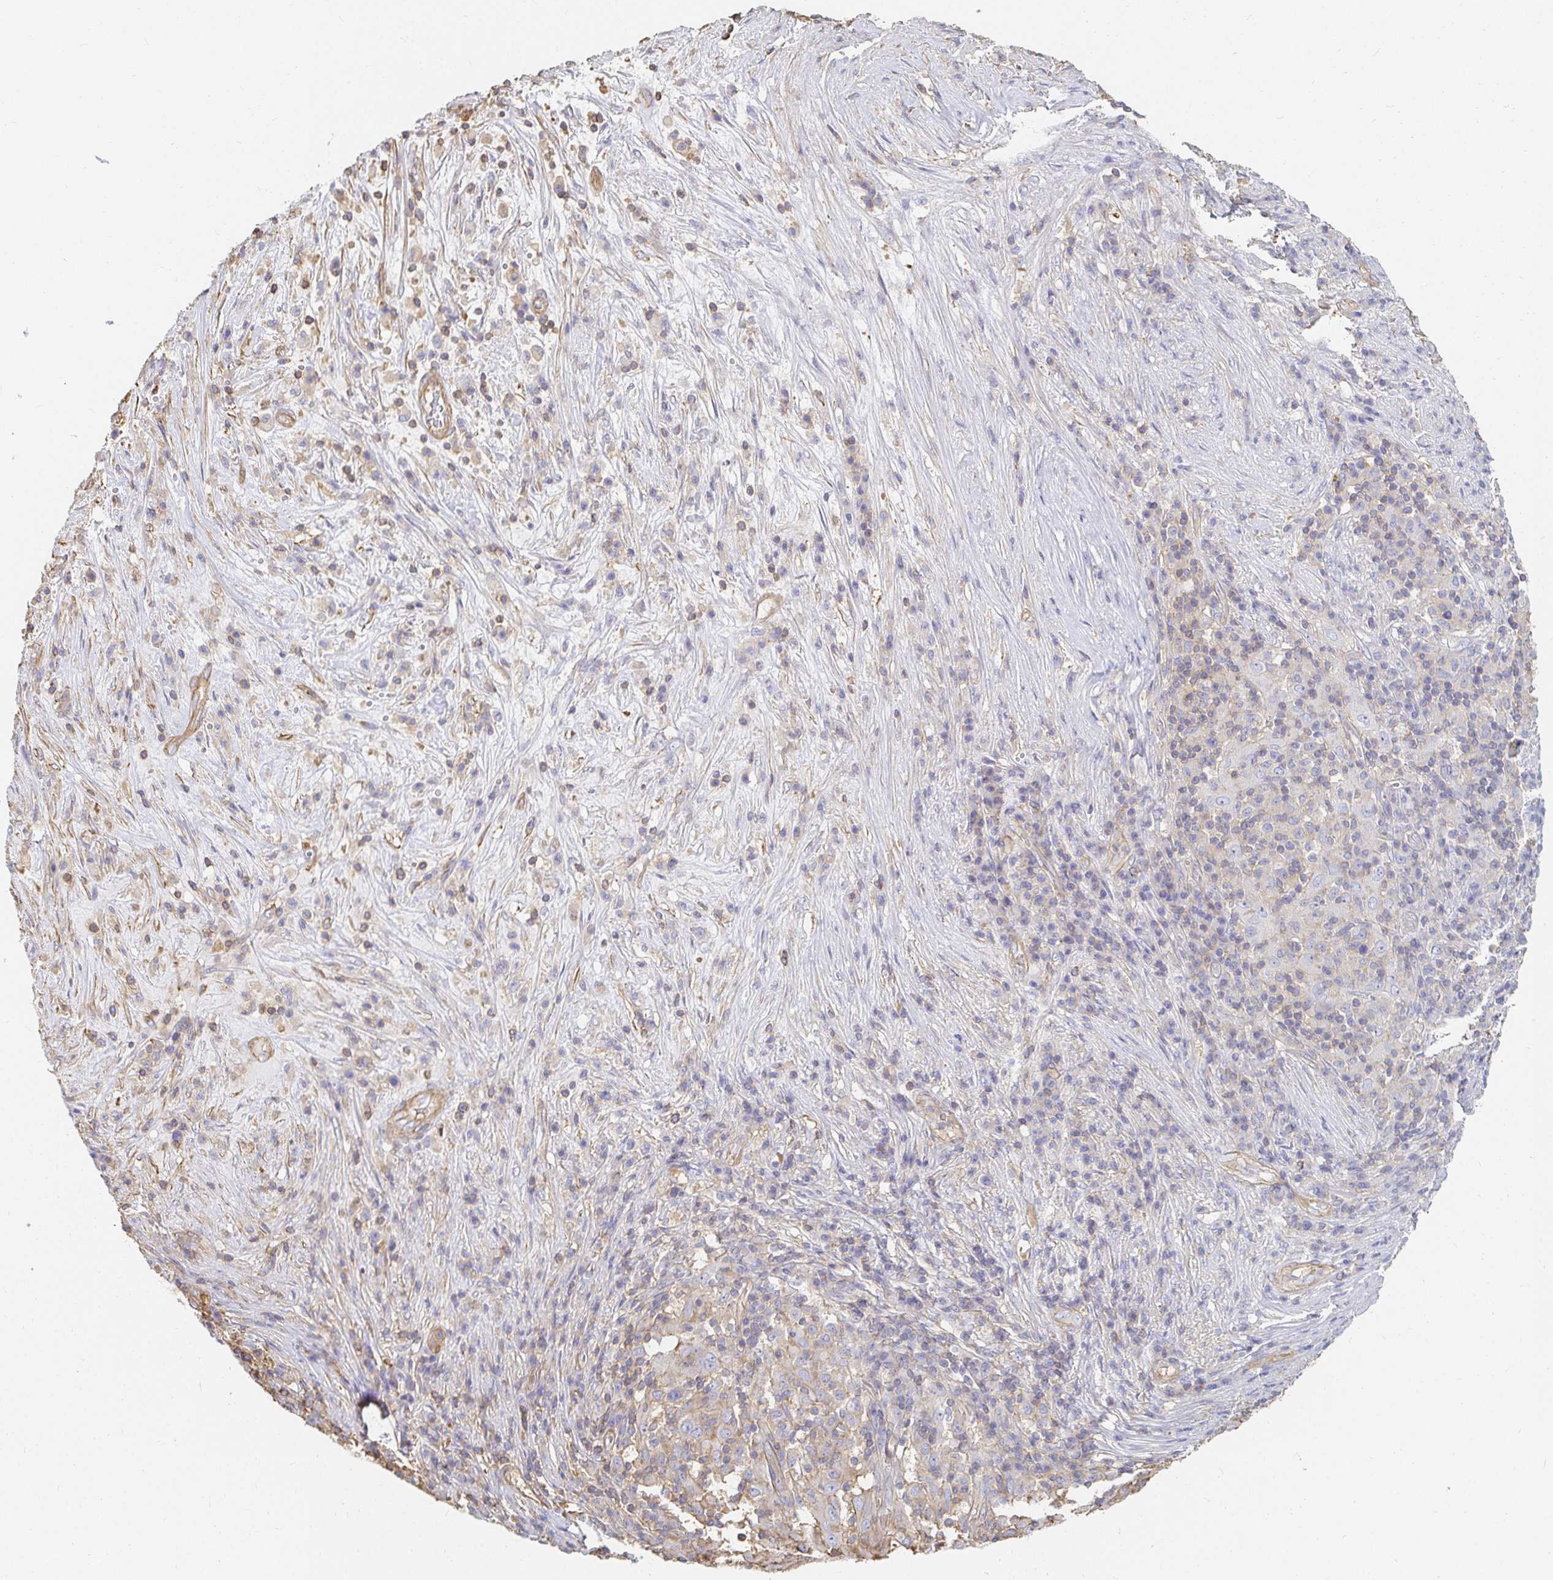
{"staining": {"intensity": "weak", "quantity": "<25%", "location": "cytoplasmic/membranous"}, "tissue": "pancreatic cancer", "cell_type": "Tumor cells", "image_type": "cancer", "snomed": [{"axis": "morphology", "description": "Adenocarcinoma, NOS"}, {"axis": "topography", "description": "Pancreas"}], "caption": "The histopathology image exhibits no staining of tumor cells in pancreatic adenocarcinoma.", "gene": "TSPAN19", "patient": {"sex": "male", "age": 63}}